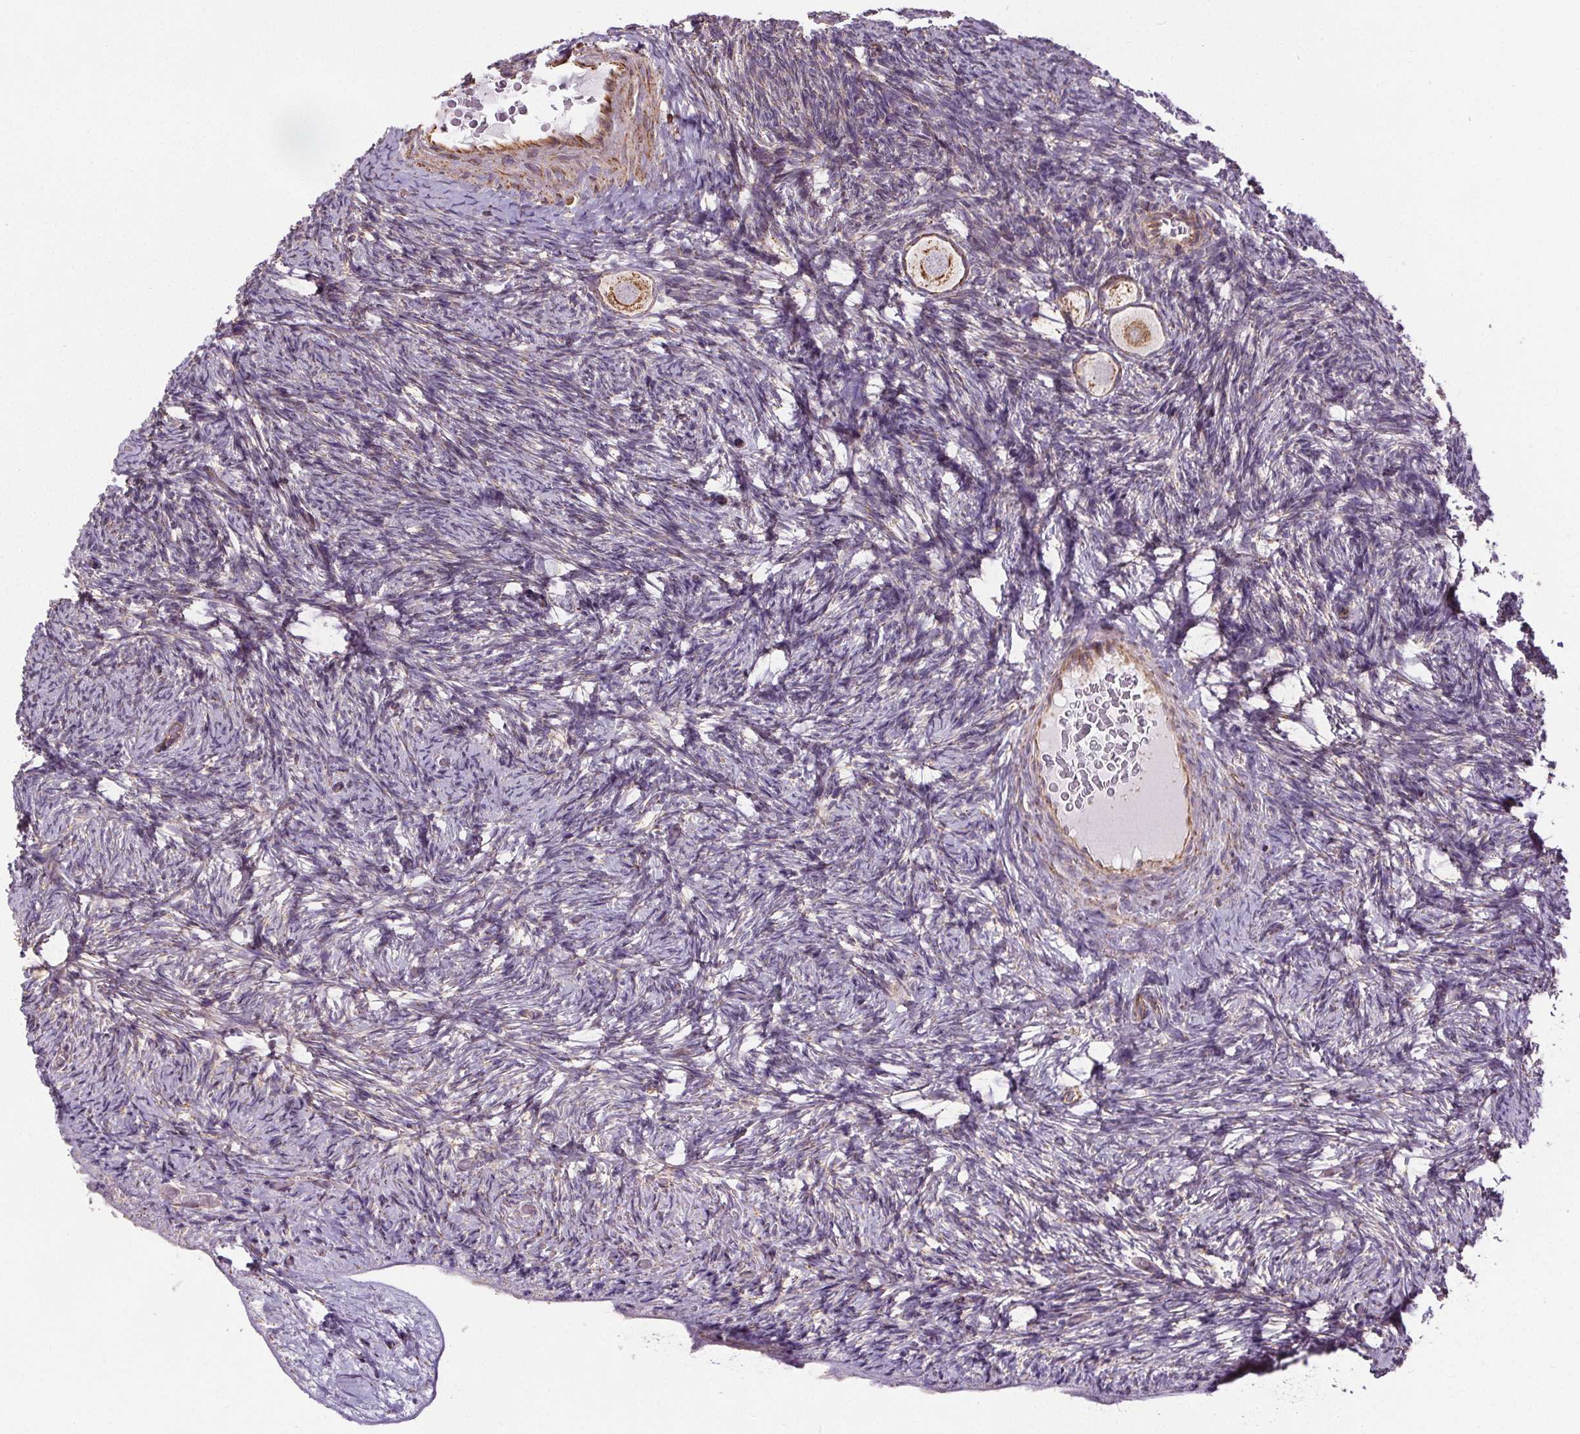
{"staining": {"intensity": "moderate", "quantity": "25%-75%", "location": "cytoplasmic/membranous"}, "tissue": "ovary", "cell_type": "Follicle cells", "image_type": "normal", "snomed": [{"axis": "morphology", "description": "Normal tissue, NOS"}, {"axis": "topography", "description": "Ovary"}], "caption": "Immunohistochemical staining of benign ovary shows 25%-75% levels of moderate cytoplasmic/membranous protein positivity in about 25%-75% of follicle cells. The staining is performed using DAB (3,3'-diaminobenzidine) brown chromogen to label protein expression. The nuclei are counter-stained blue using hematoxylin.", "gene": "ZNF548", "patient": {"sex": "female", "age": 34}}